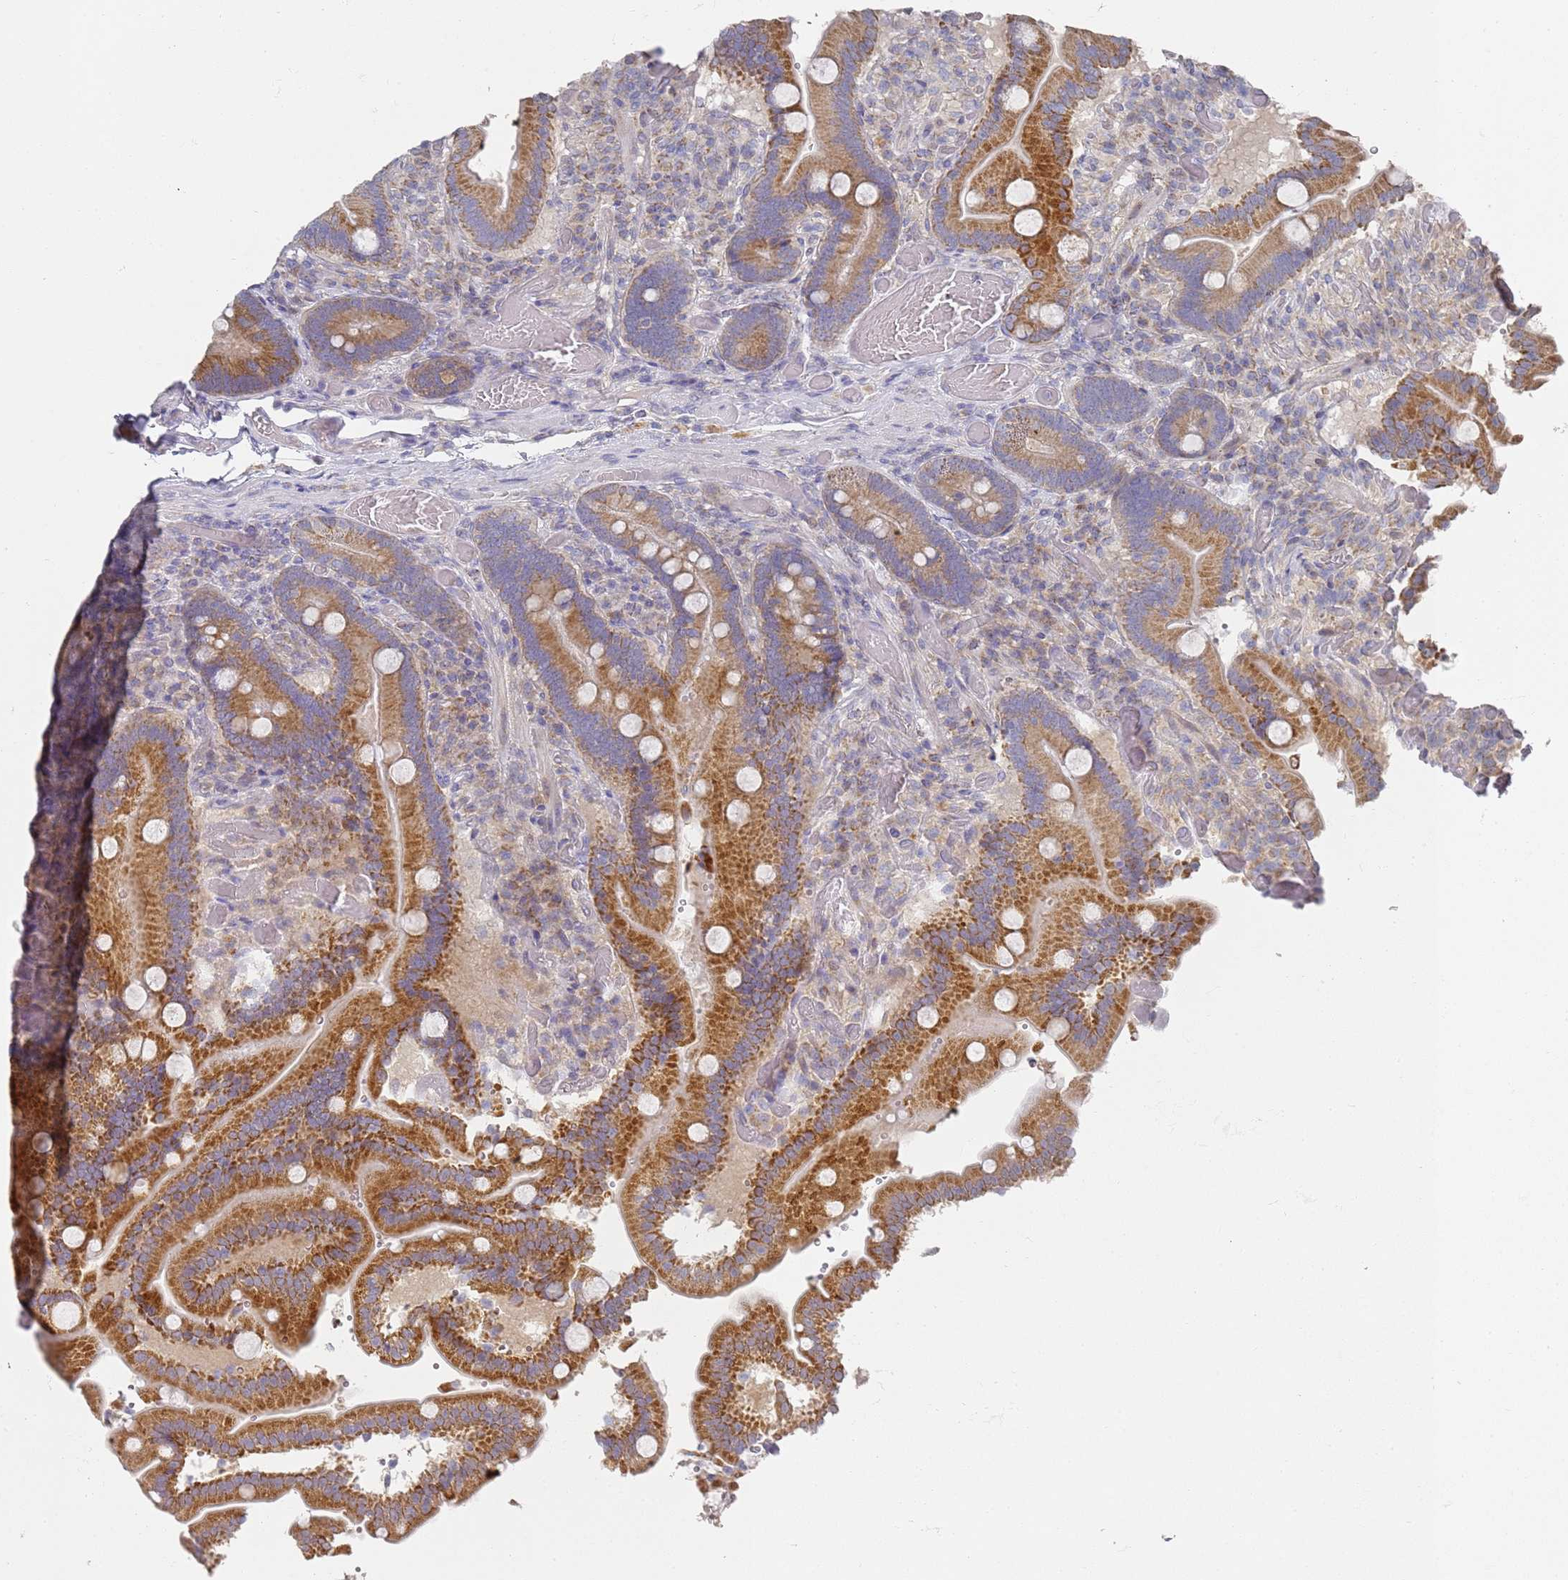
{"staining": {"intensity": "strong", "quantity": ">75%", "location": "cytoplasmic/membranous"}, "tissue": "duodenum", "cell_type": "Glandular cells", "image_type": "normal", "snomed": [{"axis": "morphology", "description": "Normal tissue, NOS"}, {"axis": "topography", "description": "Duodenum"}], "caption": "Strong cytoplasmic/membranous expression for a protein is appreciated in about >75% of glandular cells of unremarkable duodenum using IHC.", "gene": "NPEPPS", "patient": {"sex": "female", "age": 62}}